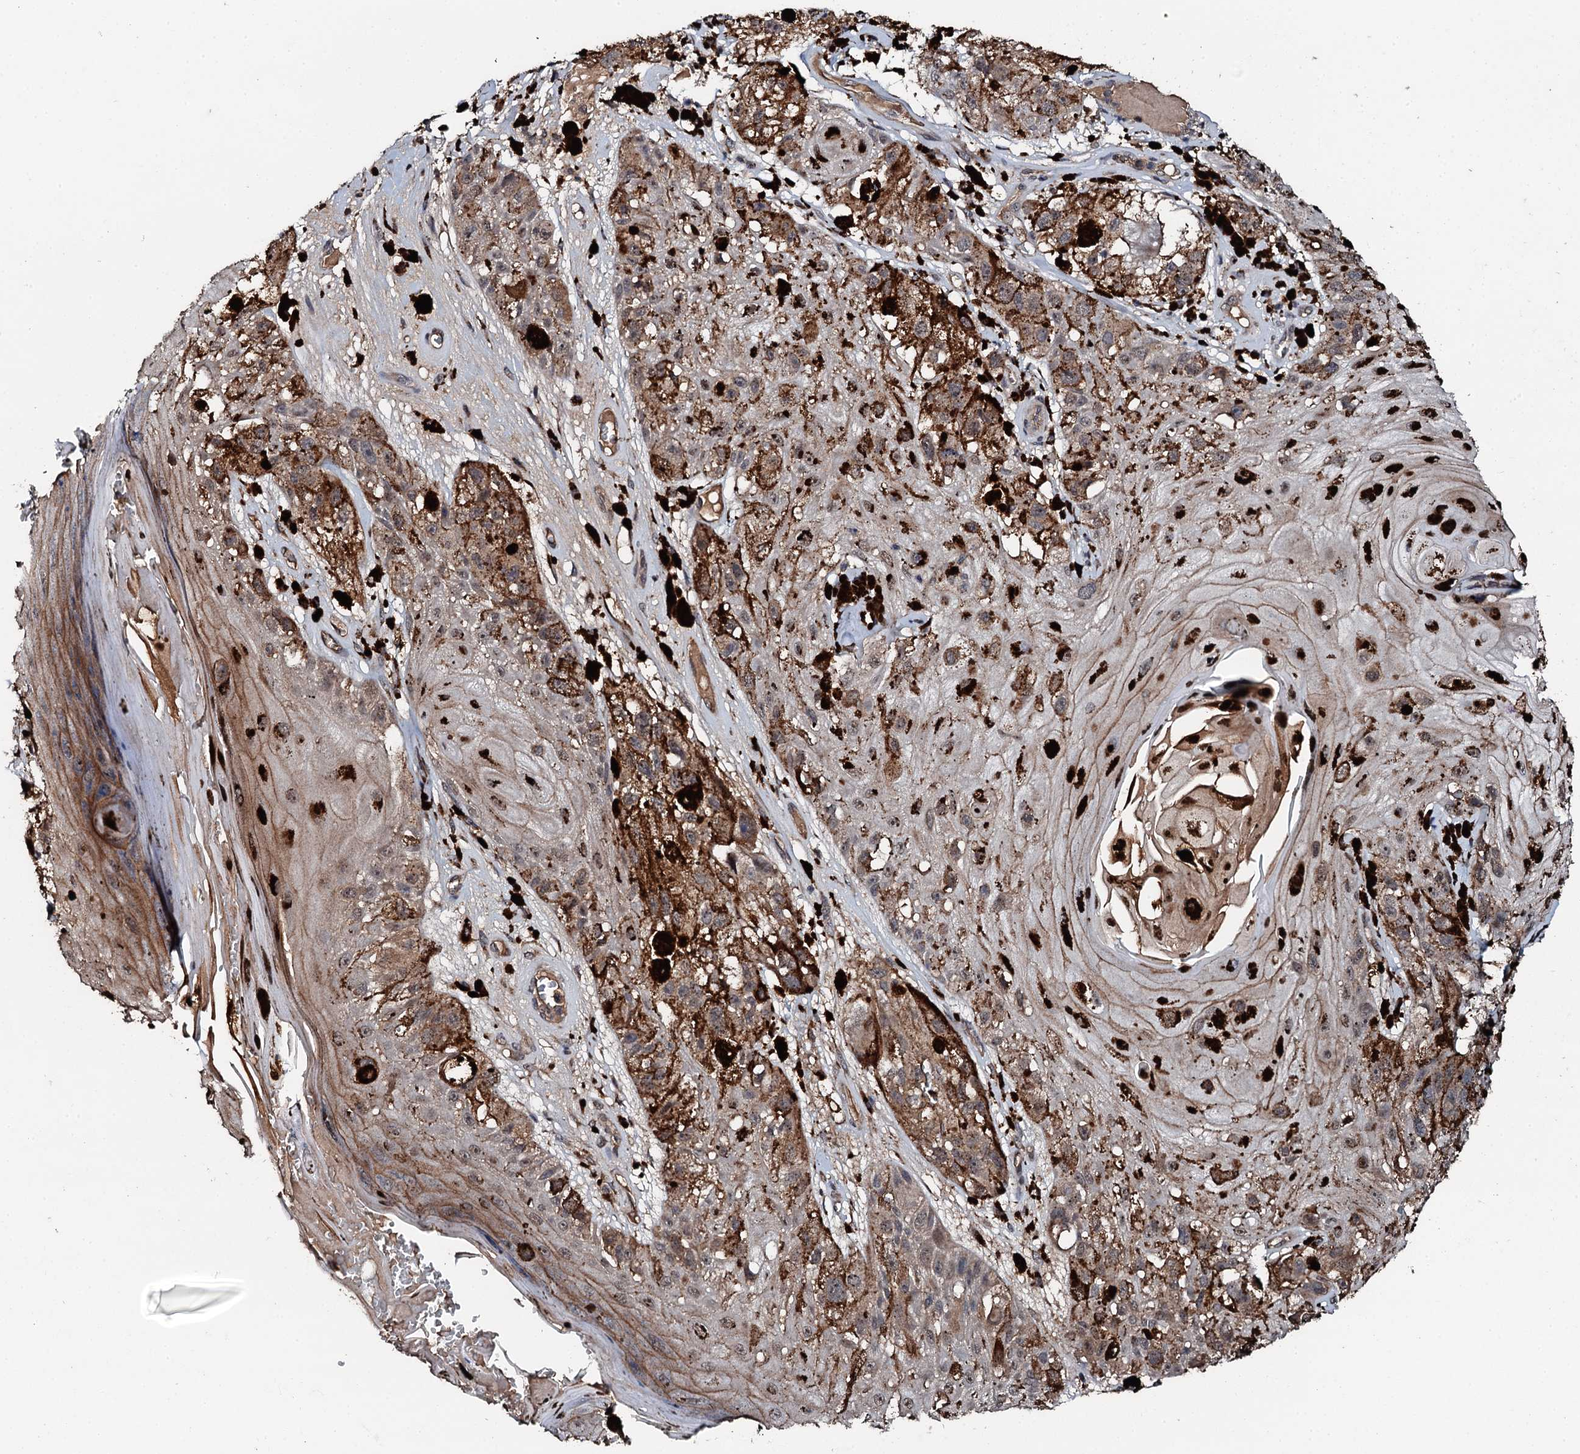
{"staining": {"intensity": "strong", "quantity": "25%-75%", "location": "cytoplasmic/membranous,nuclear"}, "tissue": "melanoma", "cell_type": "Tumor cells", "image_type": "cancer", "snomed": [{"axis": "morphology", "description": "Malignant melanoma, NOS"}, {"axis": "topography", "description": "Skin"}], "caption": "Approximately 25%-75% of tumor cells in human melanoma reveal strong cytoplasmic/membranous and nuclear protein expression as visualized by brown immunohistochemical staining.", "gene": "FLYWCH1", "patient": {"sex": "male", "age": 88}}